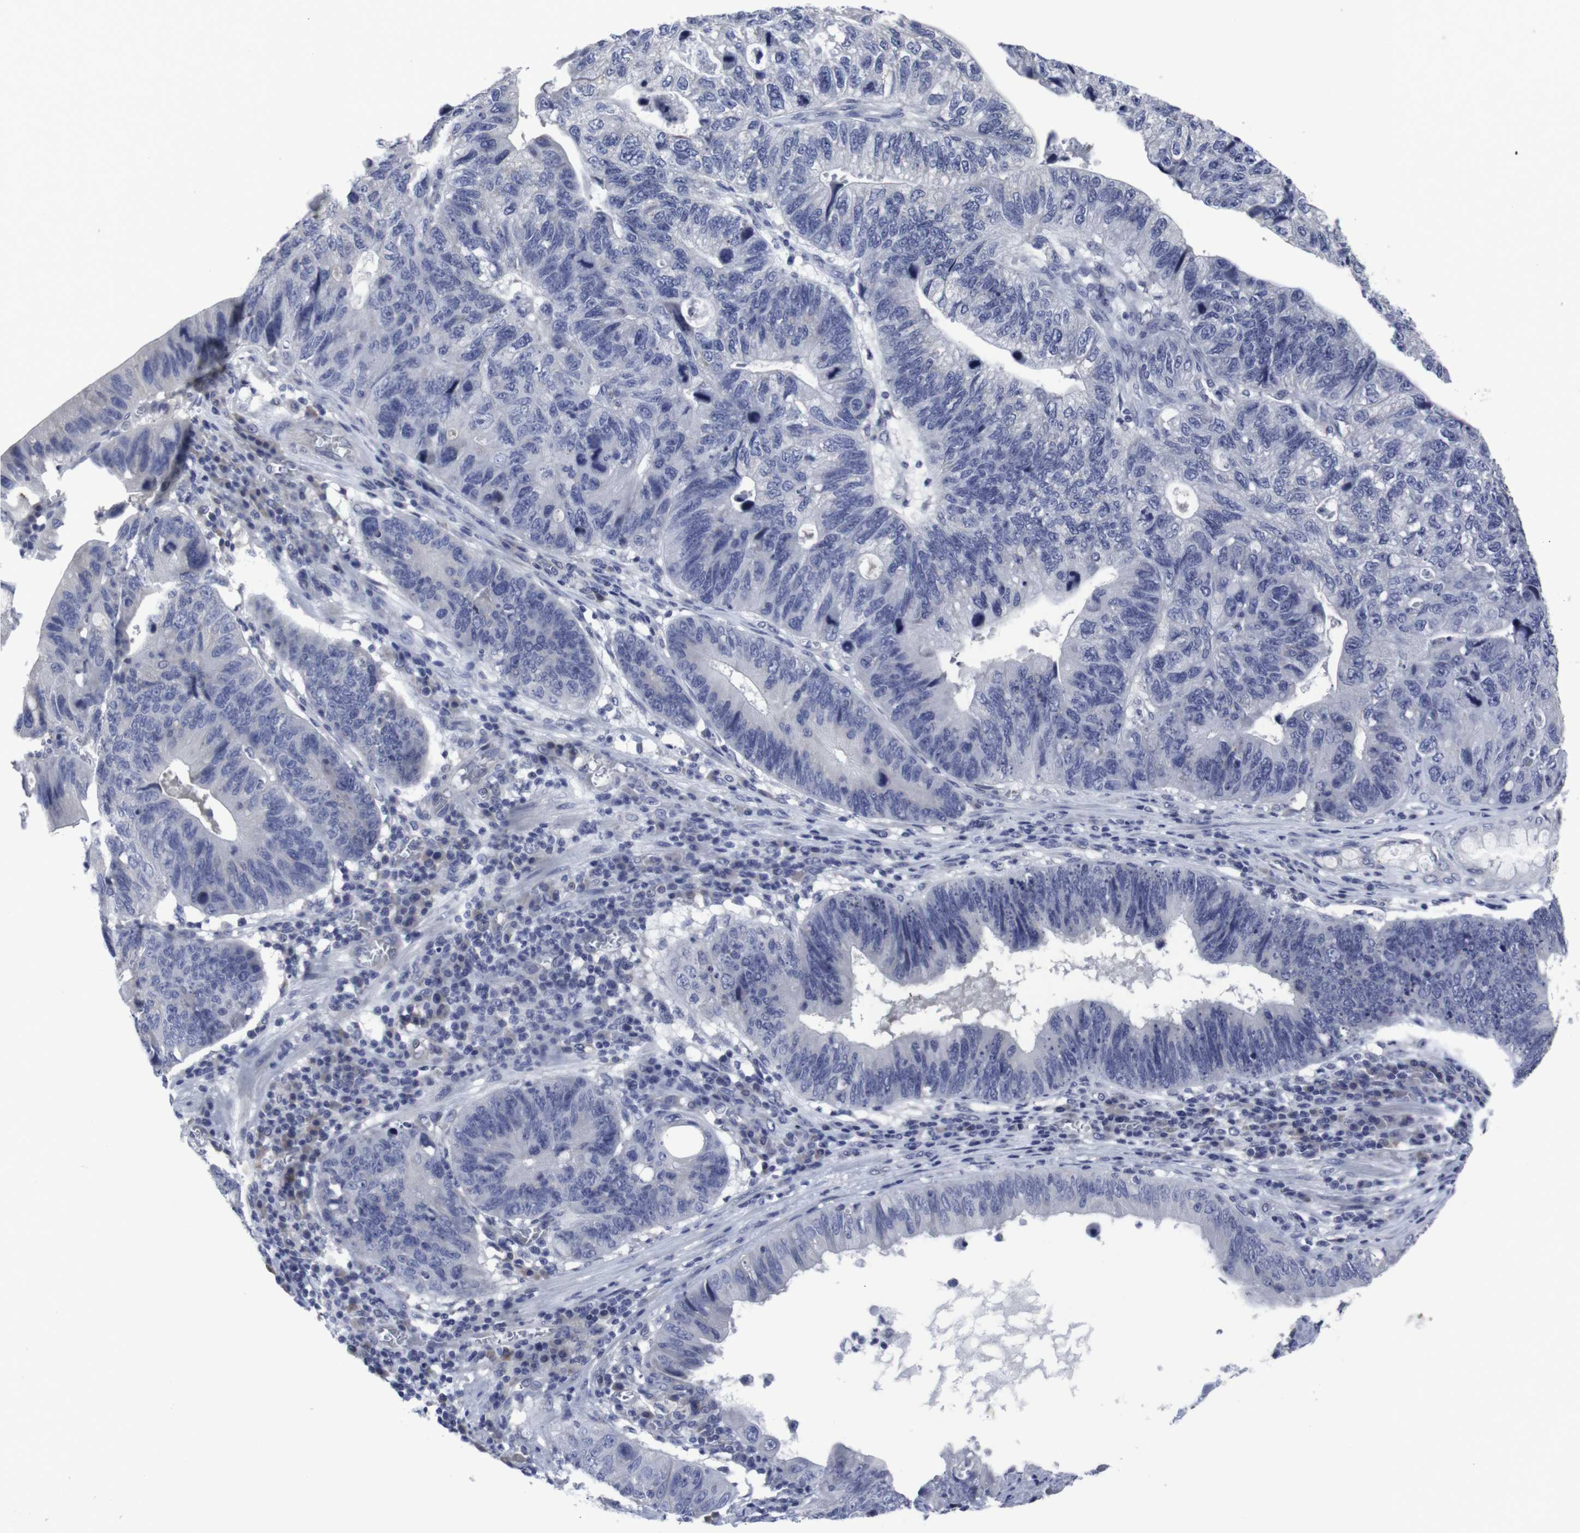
{"staining": {"intensity": "negative", "quantity": "none", "location": "none"}, "tissue": "stomach cancer", "cell_type": "Tumor cells", "image_type": "cancer", "snomed": [{"axis": "morphology", "description": "Adenocarcinoma, NOS"}, {"axis": "topography", "description": "Stomach"}], "caption": "The immunohistochemistry (IHC) micrograph has no significant expression in tumor cells of stomach cancer tissue.", "gene": "SNCG", "patient": {"sex": "male", "age": 59}}